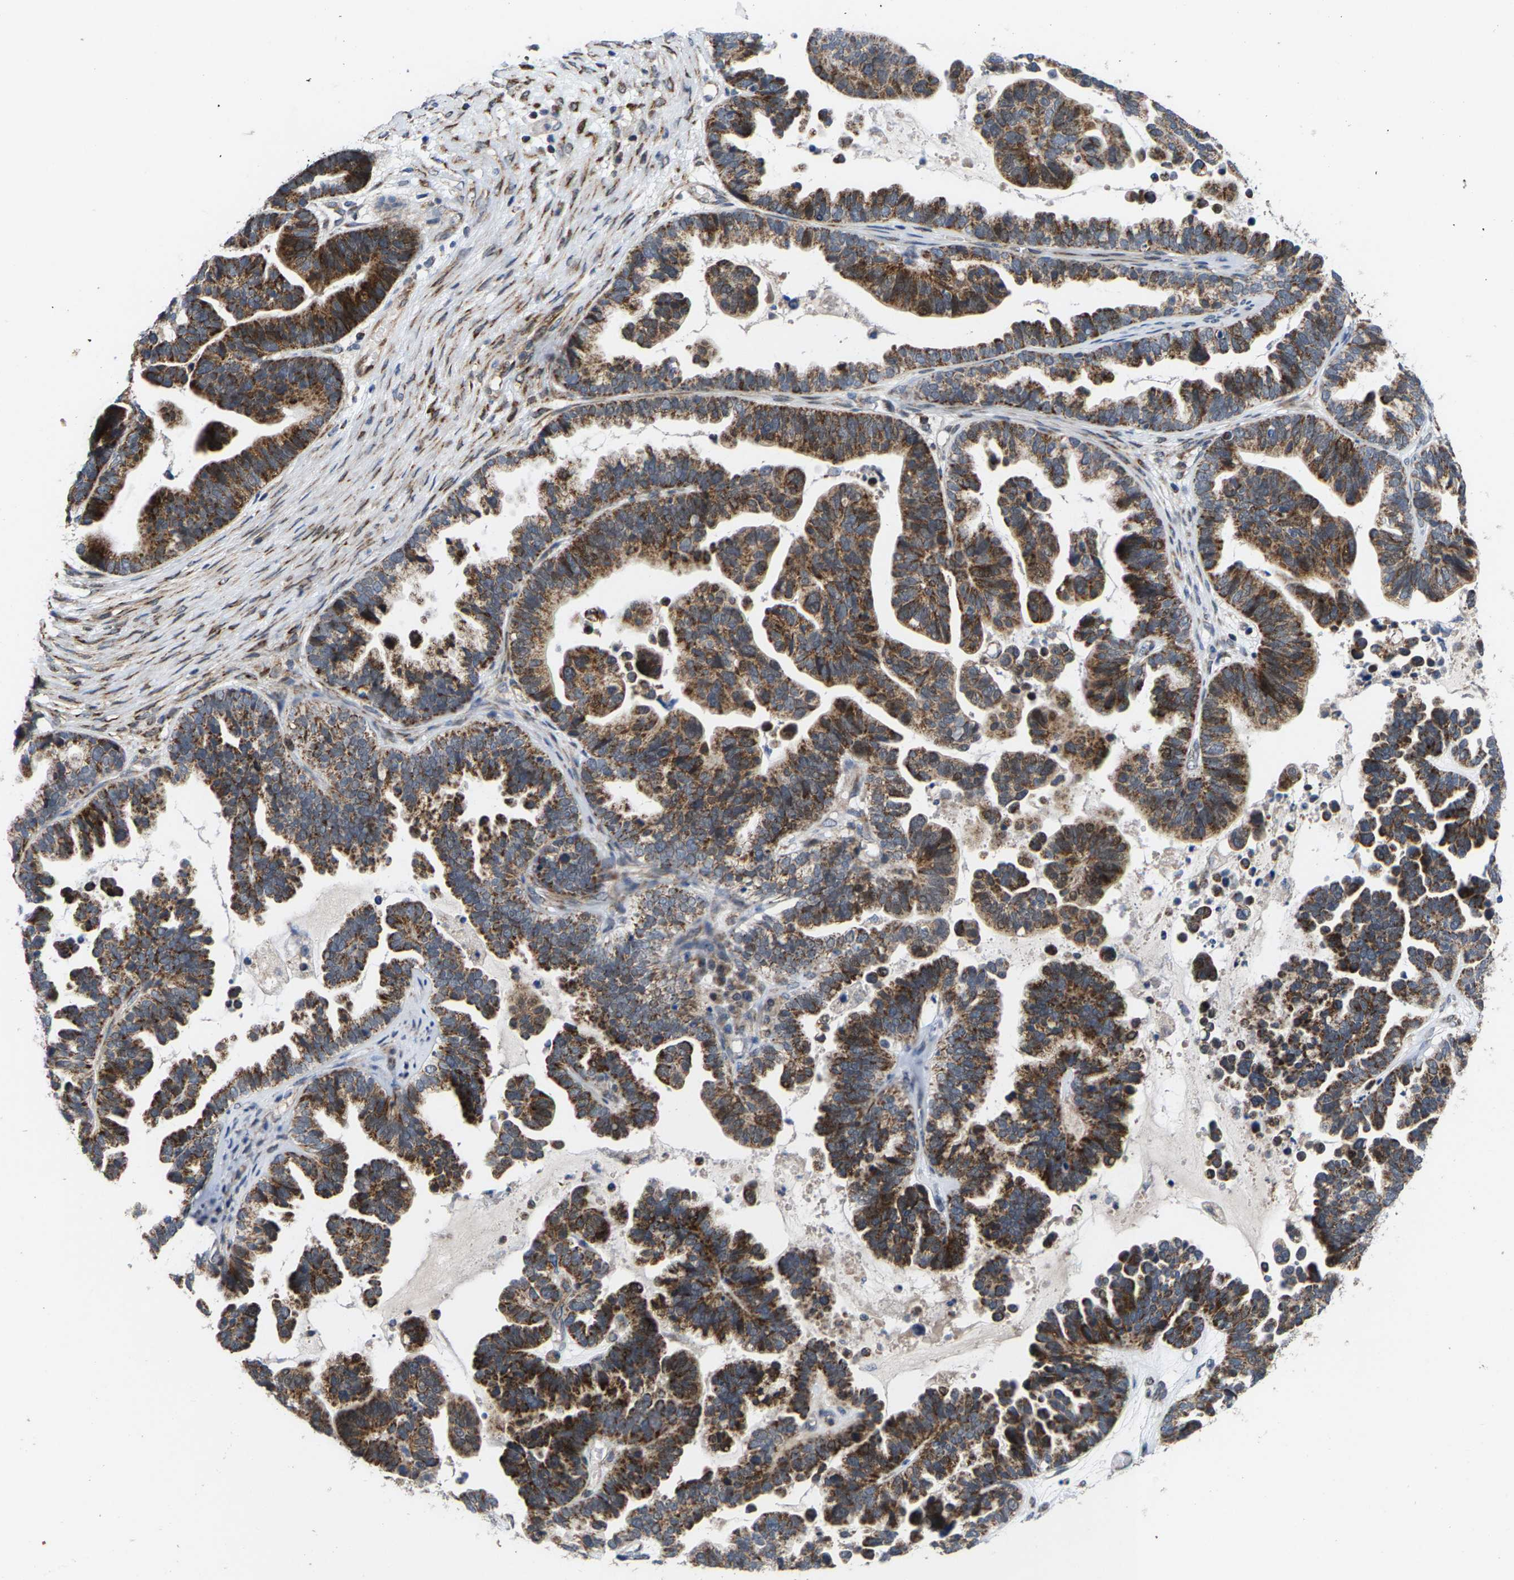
{"staining": {"intensity": "moderate", "quantity": ">75%", "location": "cytoplasmic/membranous"}, "tissue": "ovarian cancer", "cell_type": "Tumor cells", "image_type": "cancer", "snomed": [{"axis": "morphology", "description": "Cystadenocarcinoma, serous, NOS"}, {"axis": "topography", "description": "Ovary"}], "caption": "Ovarian cancer (serous cystadenocarcinoma) stained with a protein marker demonstrates moderate staining in tumor cells.", "gene": "TDRKH", "patient": {"sex": "female", "age": 56}}